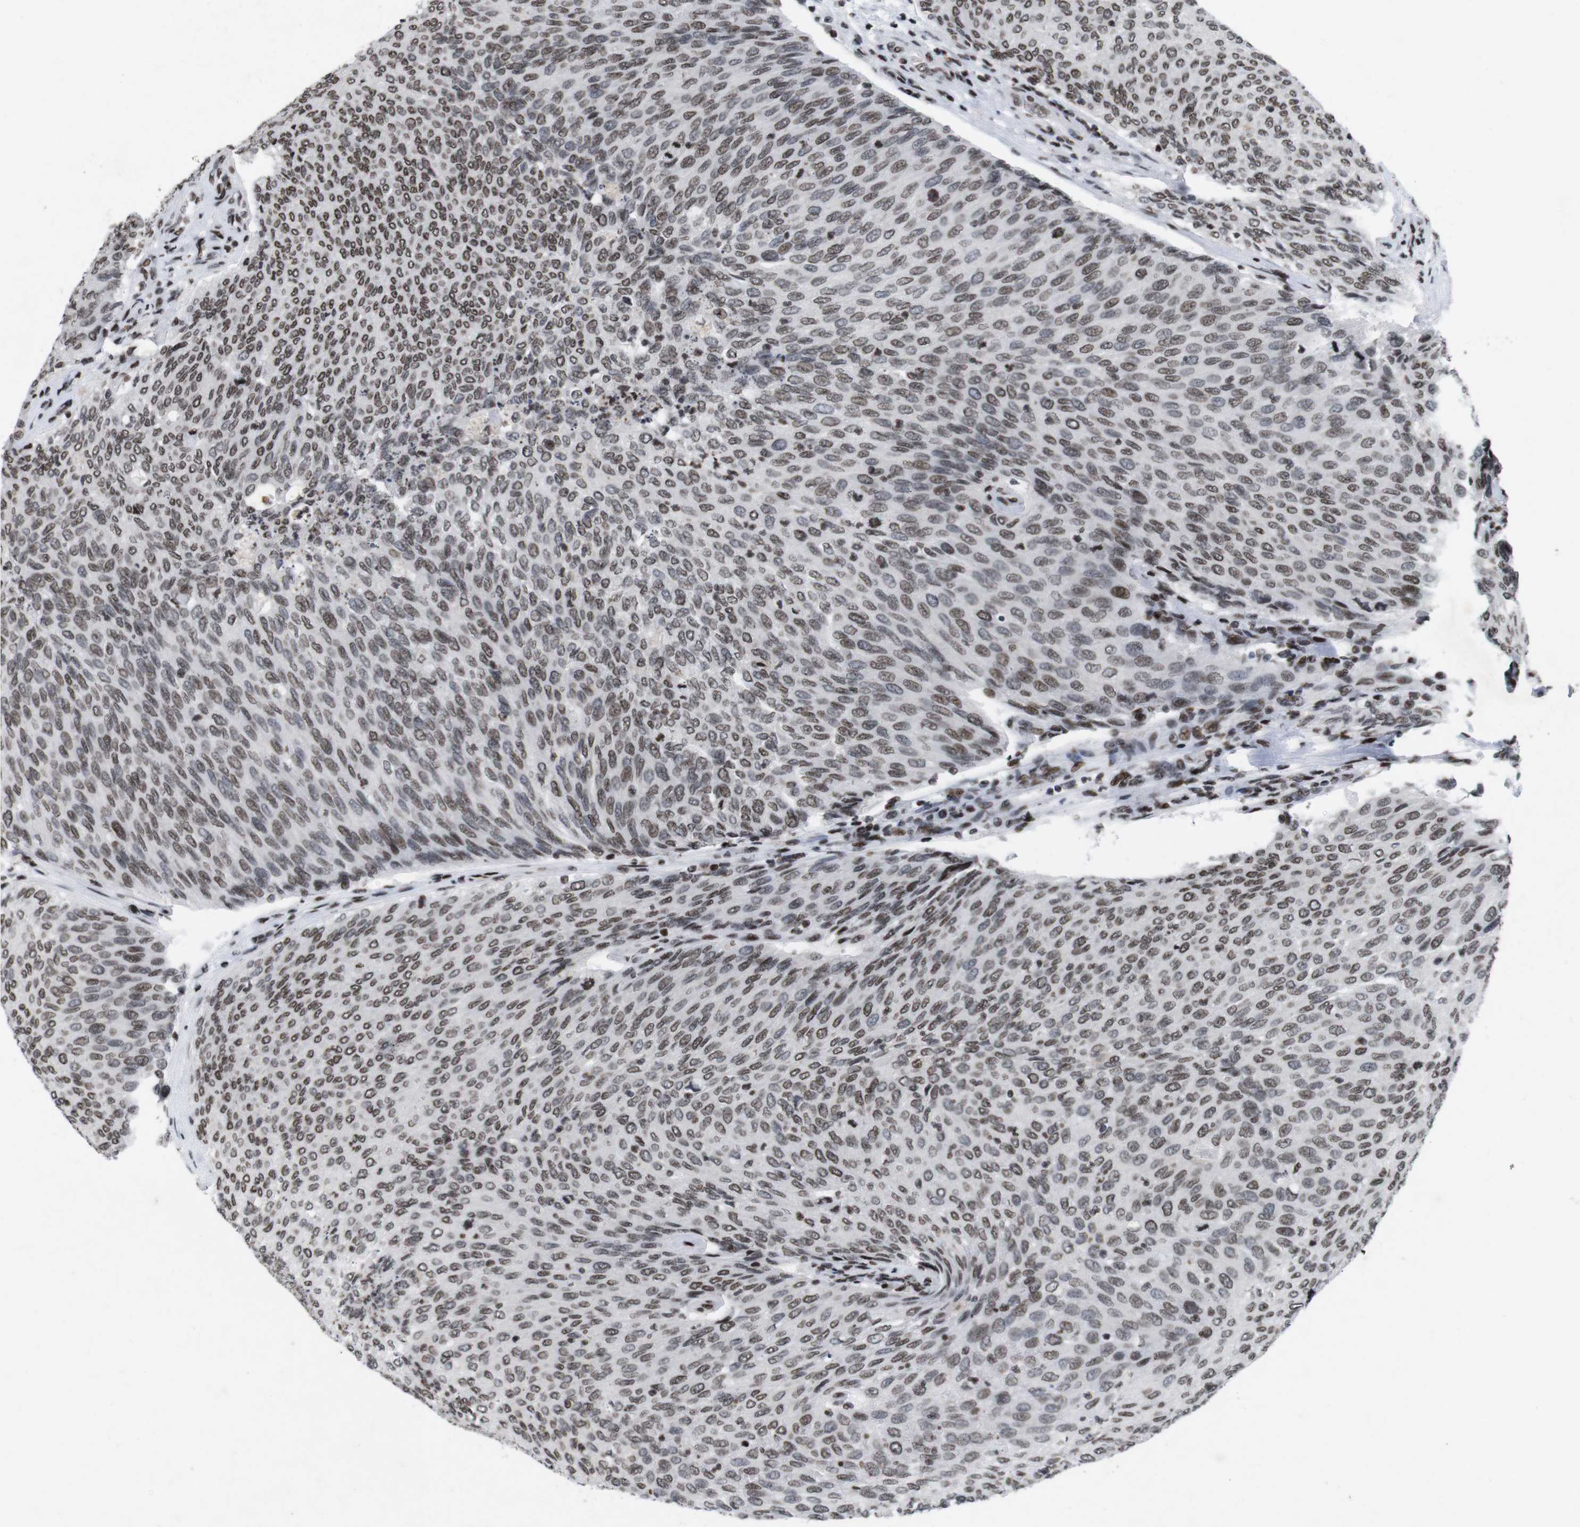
{"staining": {"intensity": "moderate", "quantity": ">75%", "location": "nuclear"}, "tissue": "urothelial cancer", "cell_type": "Tumor cells", "image_type": "cancer", "snomed": [{"axis": "morphology", "description": "Urothelial carcinoma, Low grade"}, {"axis": "topography", "description": "Urinary bladder"}], "caption": "Human urothelial carcinoma (low-grade) stained with a protein marker exhibits moderate staining in tumor cells.", "gene": "MAGEH1", "patient": {"sex": "female", "age": 79}}